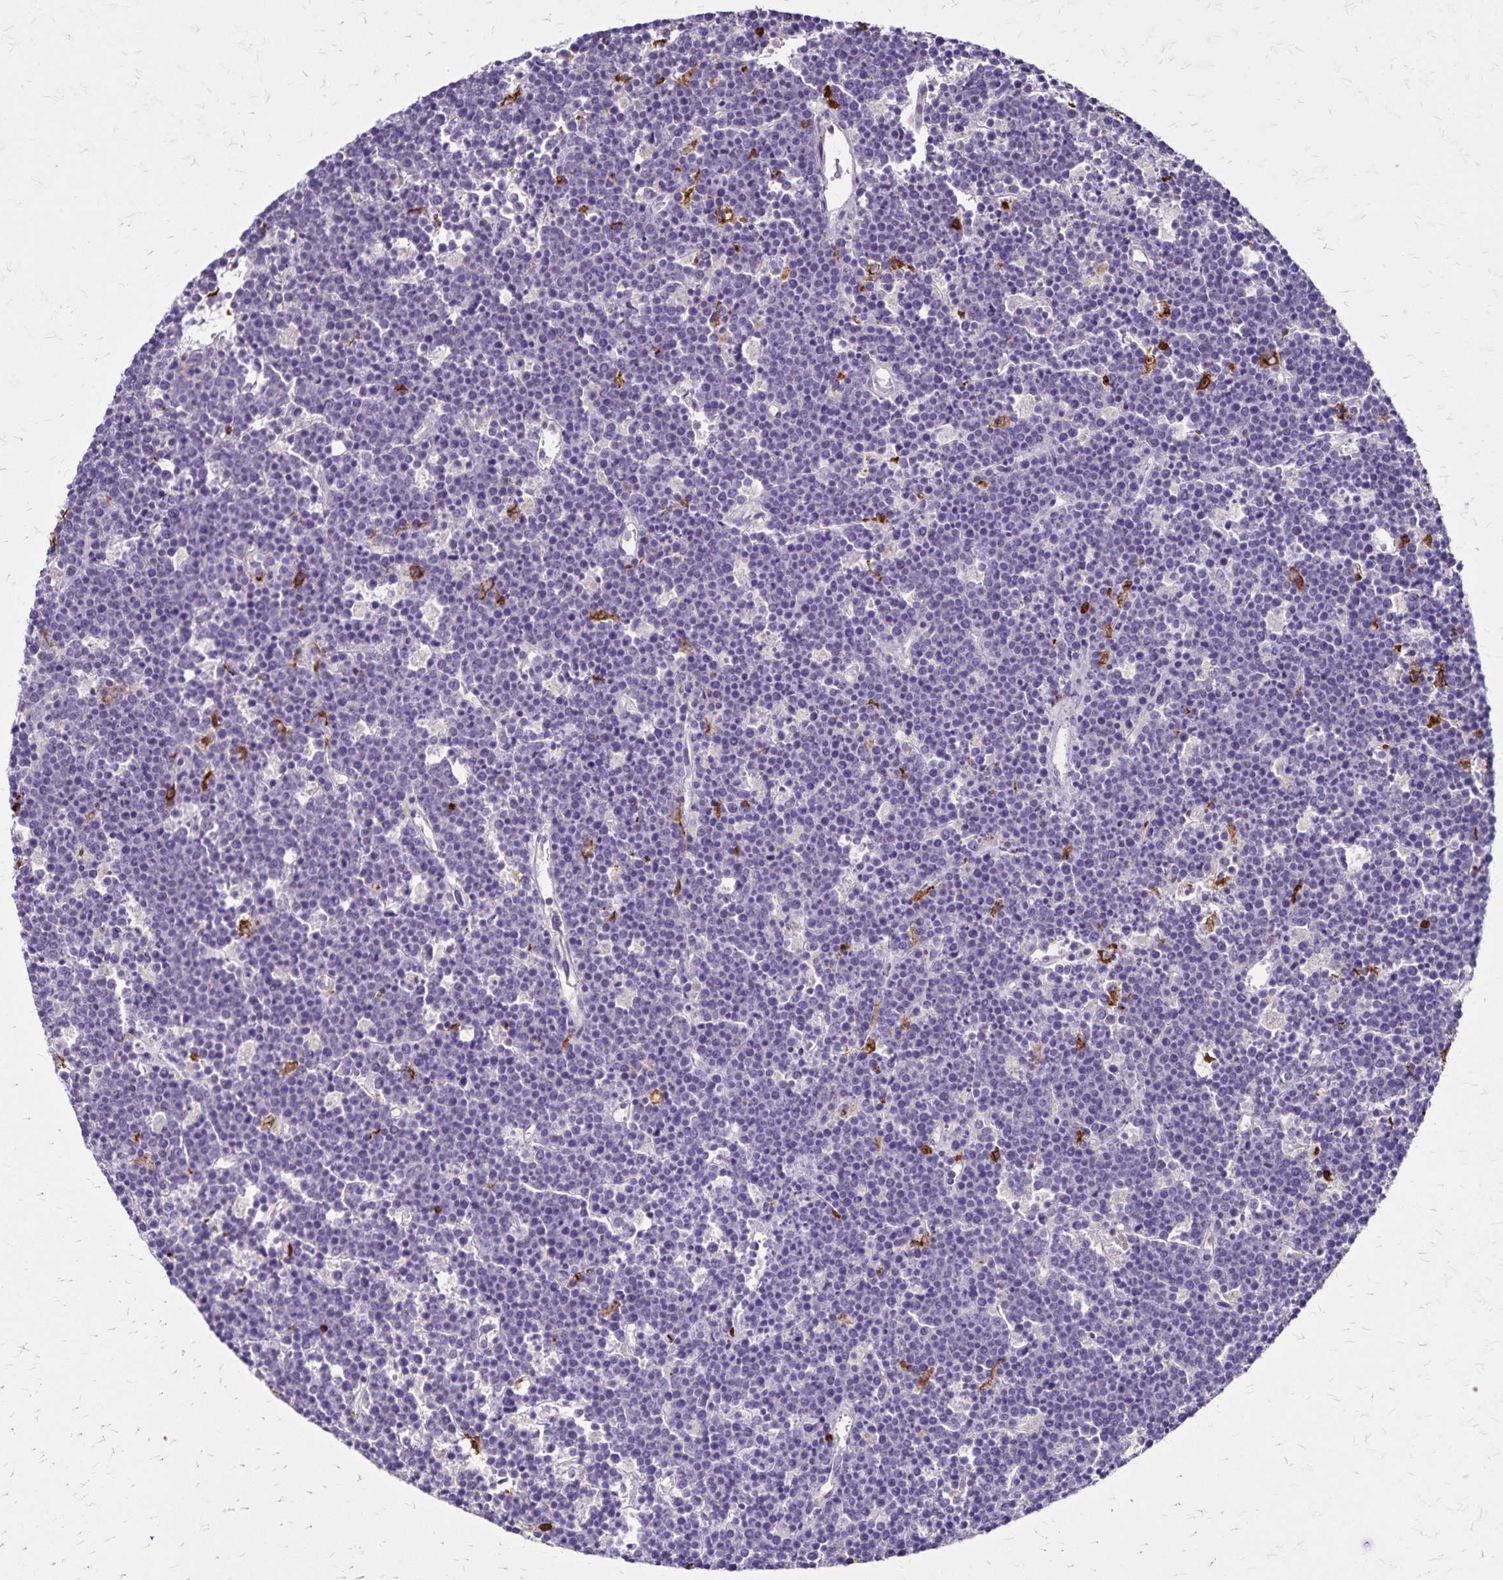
{"staining": {"intensity": "negative", "quantity": "none", "location": "none"}, "tissue": "lymphoma", "cell_type": "Tumor cells", "image_type": "cancer", "snomed": [{"axis": "morphology", "description": "Malignant lymphoma, non-Hodgkin's type, High grade"}, {"axis": "topography", "description": "Ovary"}], "caption": "The immunohistochemistry photomicrograph has no significant staining in tumor cells of lymphoma tissue.", "gene": "ULBP3", "patient": {"sex": "female", "age": 56}}